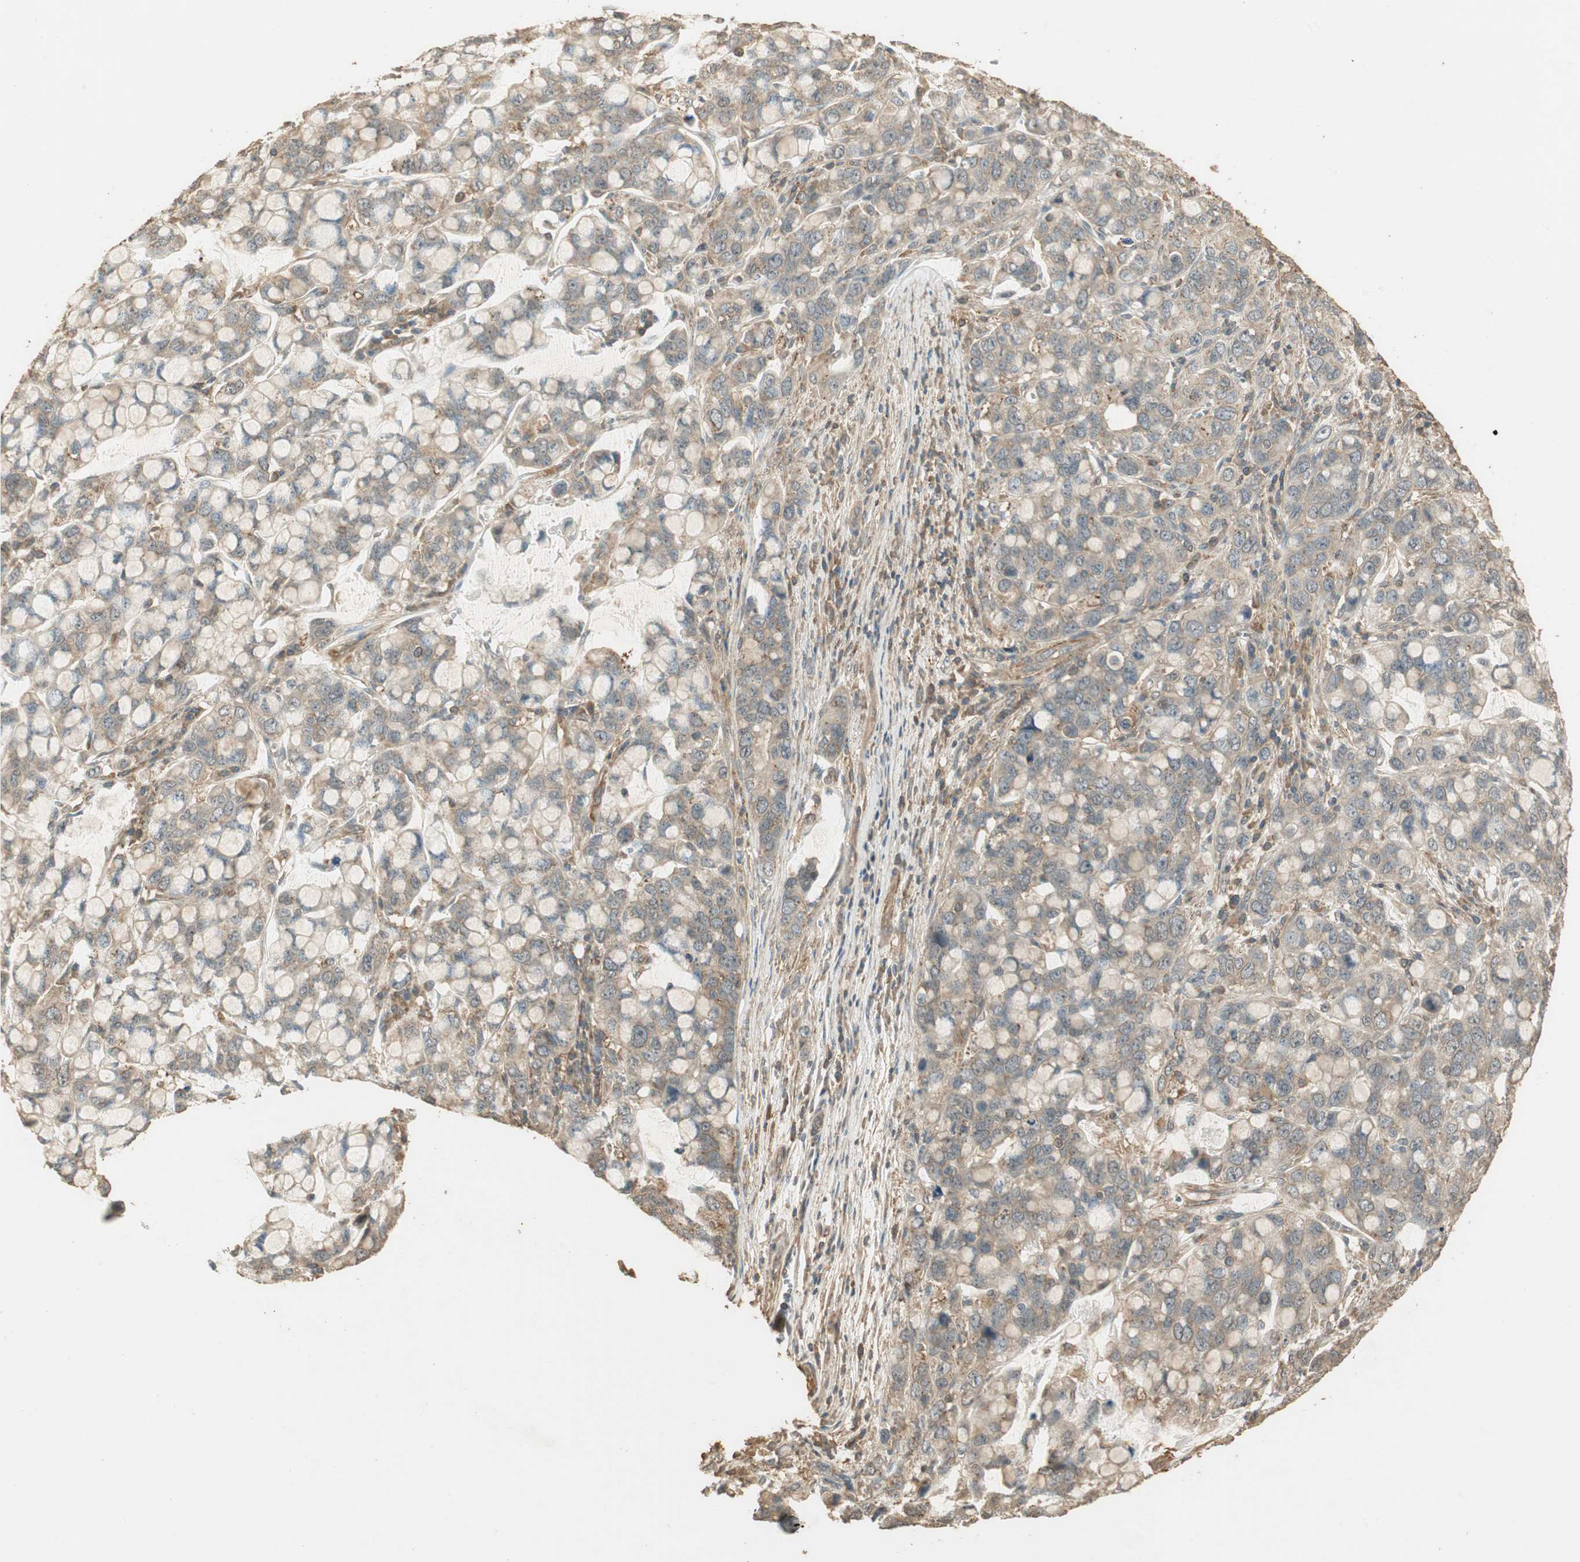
{"staining": {"intensity": "moderate", "quantity": "<25%", "location": "cytoplasmic/membranous"}, "tissue": "stomach cancer", "cell_type": "Tumor cells", "image_type": "cancer", "snomed": [{"axis": "morphology", "description": "Adenocarcinoma, NOS"}, {"axis": "topography", "description": "Stomach, lower"}], "caption": "DAB (3,3'-diaminobenzidine) immunohistochemical staining of stomach cancer (adenocarcinoma) exhibits moderate cytoplasmic/membranous protein staining in approximately <25% of tumor cells. Using DAB (3,3'-diaminobenzidine) (brown) and hematoxylin (blue) stains, captured at high magnification using brightfield microscopy.", "gene": "USP2", "patient": {"sex": "male", "age": 84}}